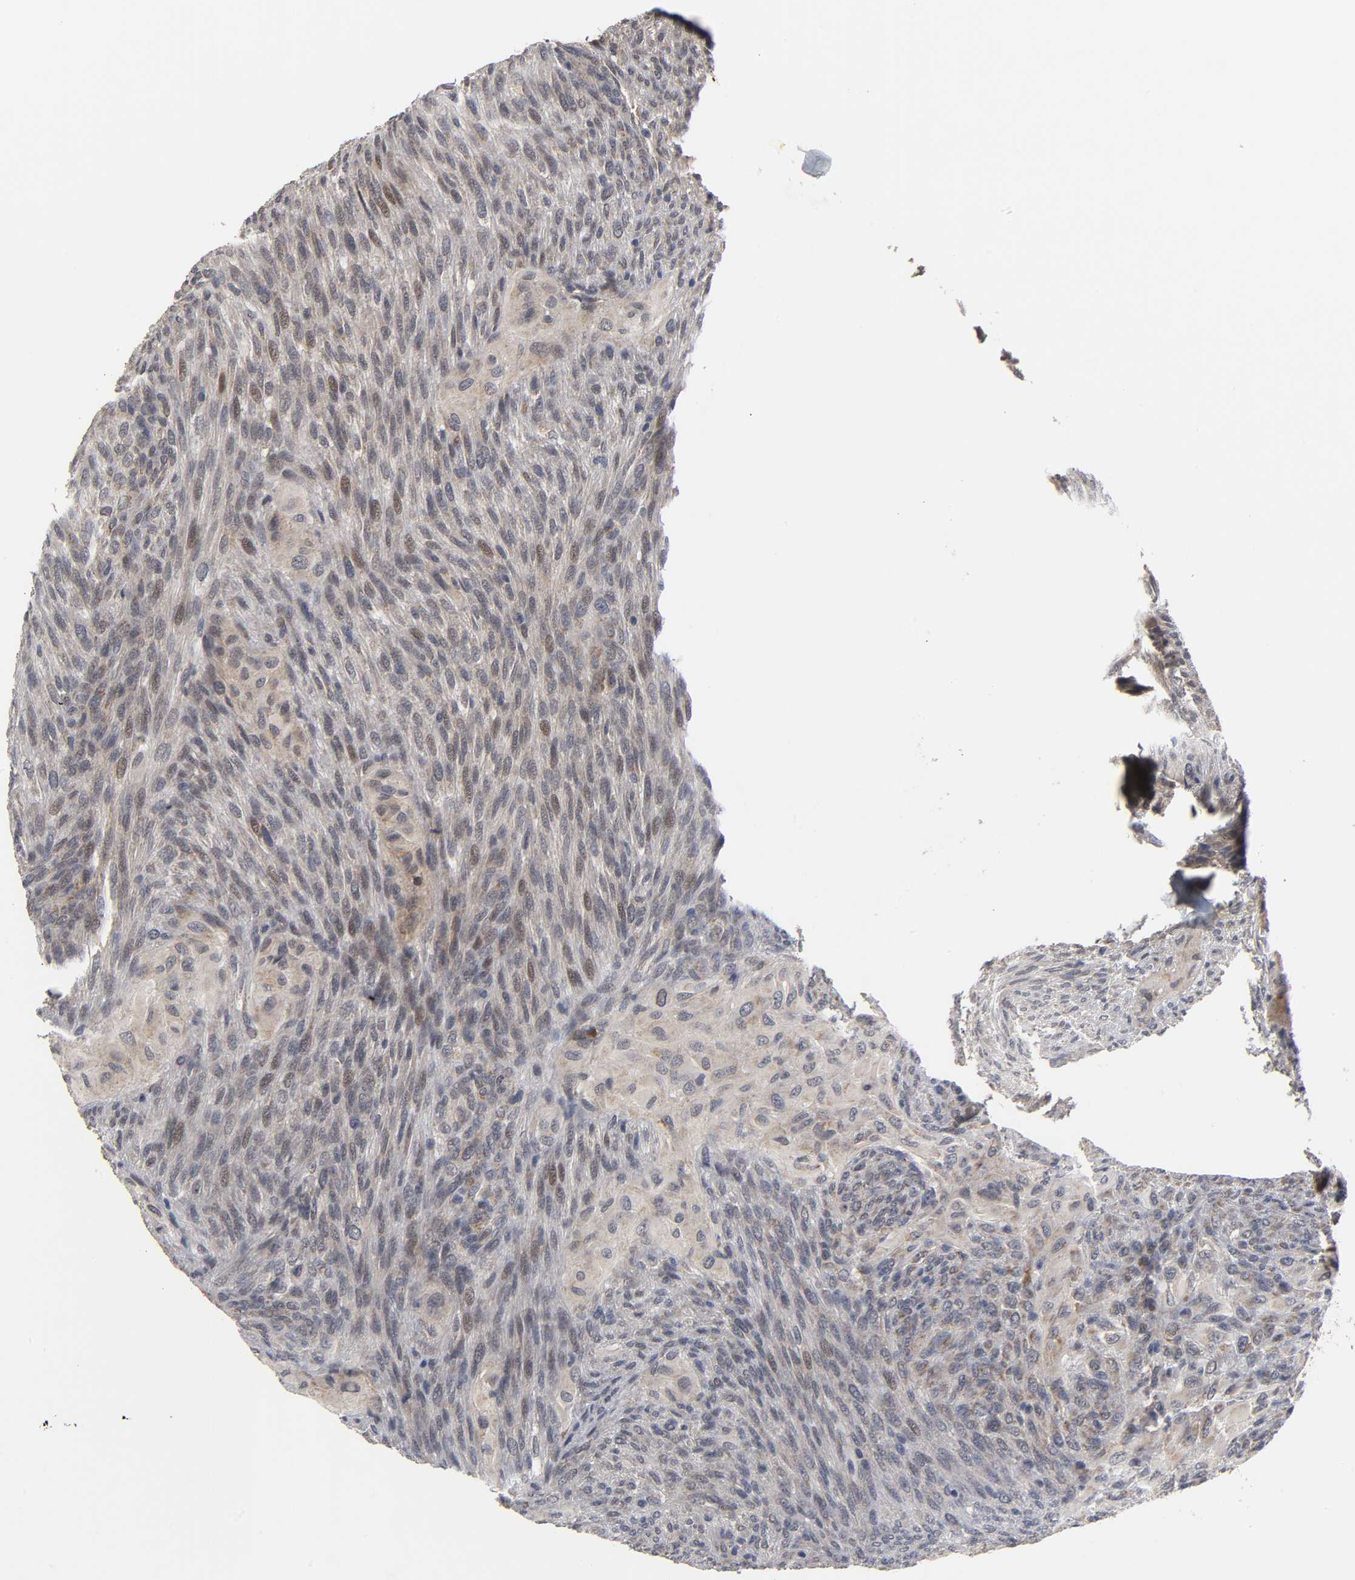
{"staining": {"intensity": "moderate", "quantity": "<25%", "location": "cytoplasmic/membranous,nuclear"}, "tissue": "glioma", "cell_type": "Tumor cells", "image_type": "cancer", "snomed": [{"axis": "morphology", "description": "Glioma, malignant, High grade"}, {"axis": "topography", "description": "Cerebral cortex"}], "caption": "This image displays high-grade glioma (malignant) stained with immunohistochemistry to label a protein in brown. The cytoplasmic/membranous and nuclear of tumor cells show moderate positivity for the protein. Nuclei are counter-stained blue.", "gene": "GSTZ1", "patient": {"sex": "female", "age": 55}}